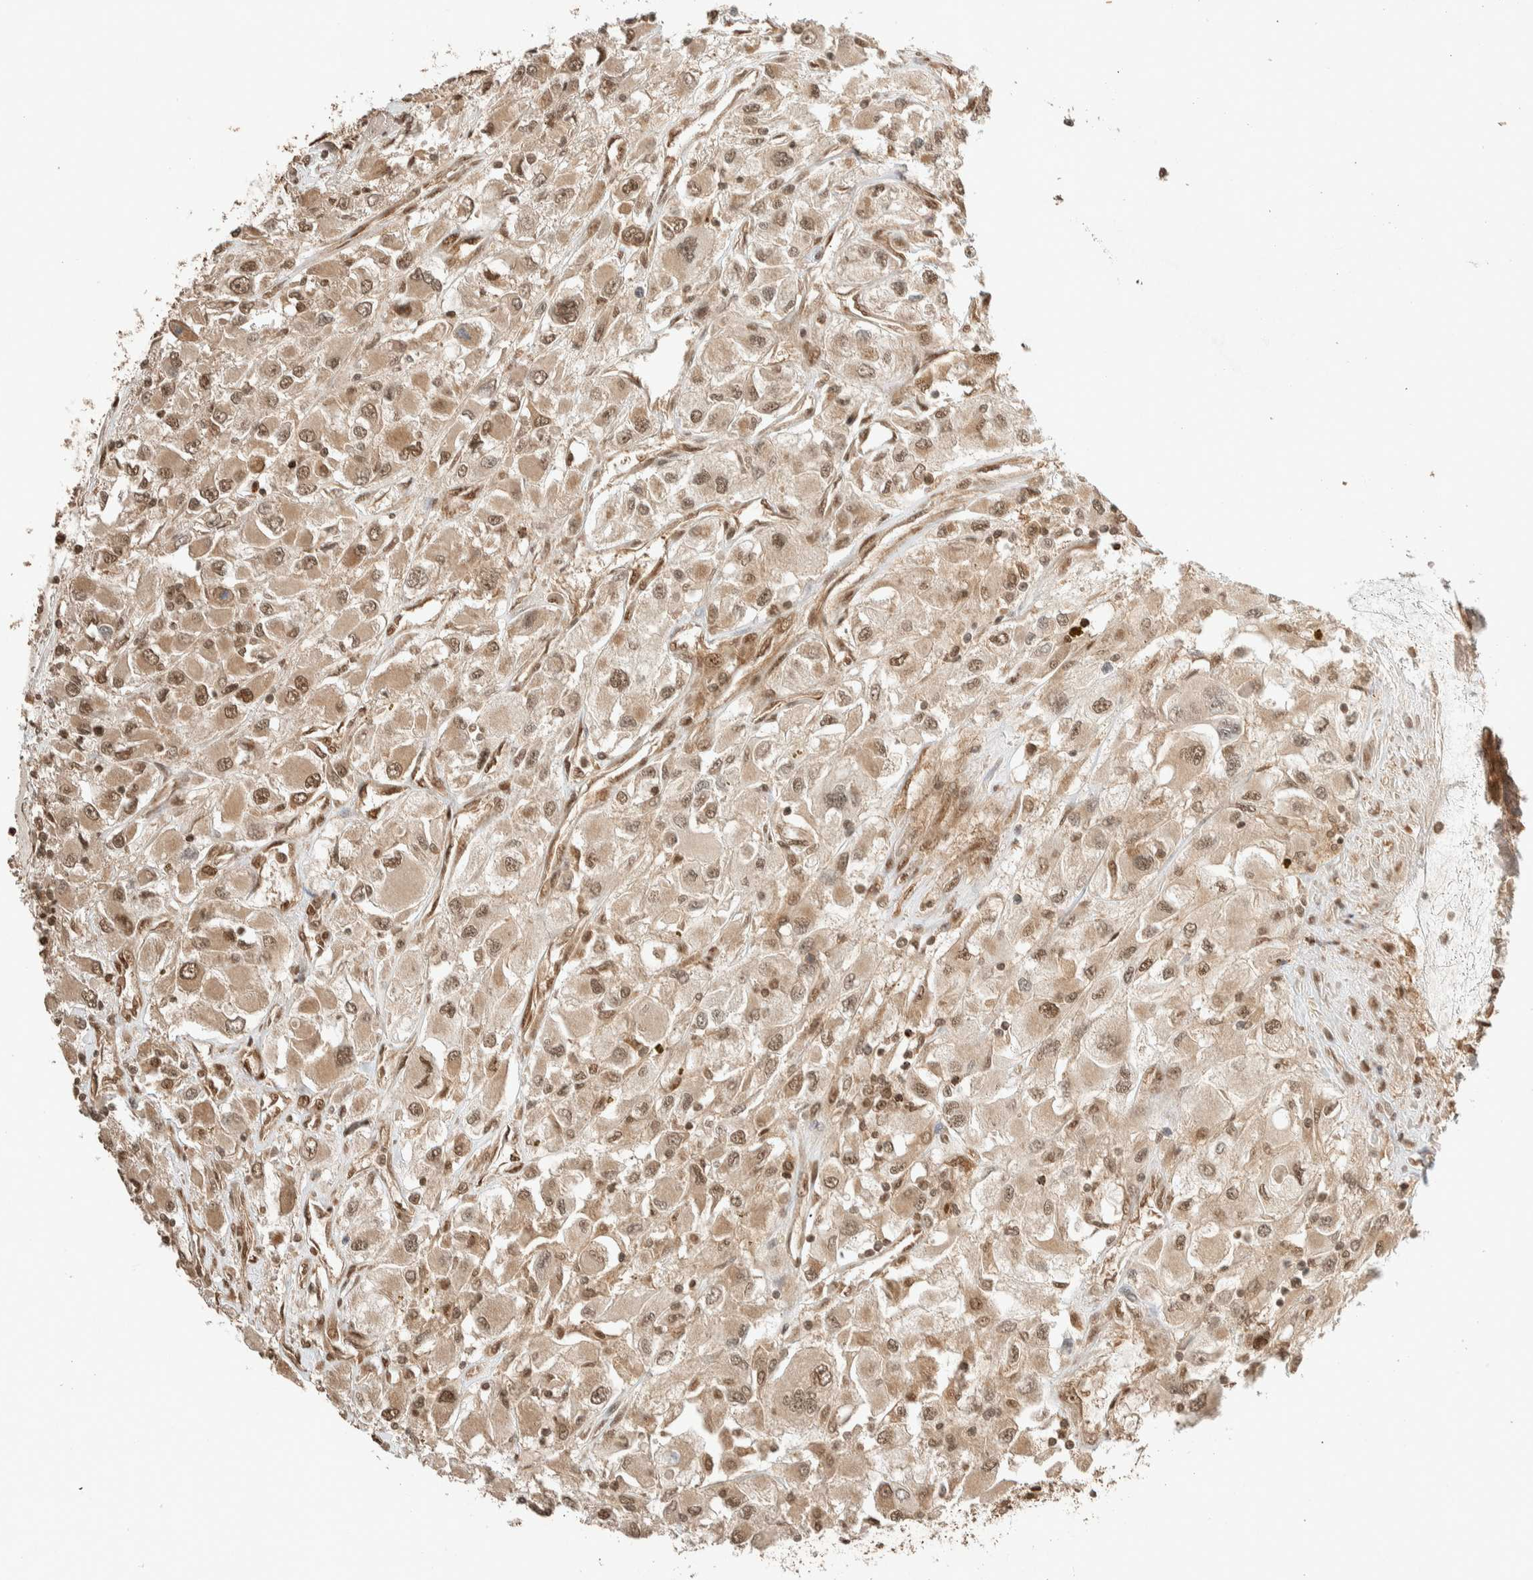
{"staining": {"intensity": "moderate", "quantity": ">75%", "location": "cytoplasmic/membranous,nuclear"}, "tissue": "renal cancer", "cell_type": "Tumor cells", "image_type": "cancer", "snomed": [{"axis": "morphology", "description": "Adenocarcinoma, NOS"}, {"axis": "topography", "description": "Kidney"}], "caption": "Renal adenocarcinoma was stained to show a protein in brown. There is medium levels of moderate cytoplasmic/membranous and nuclear staining in about >75% of tumor cells. Using DAB (3,3'-diaminobenzidine) (brown) and hematoxylin (blue) stains, captured at high magnification using brightfield microscopy.", "gene": "ZBTB2", "patient": {"sex": "female", "age": 52}}